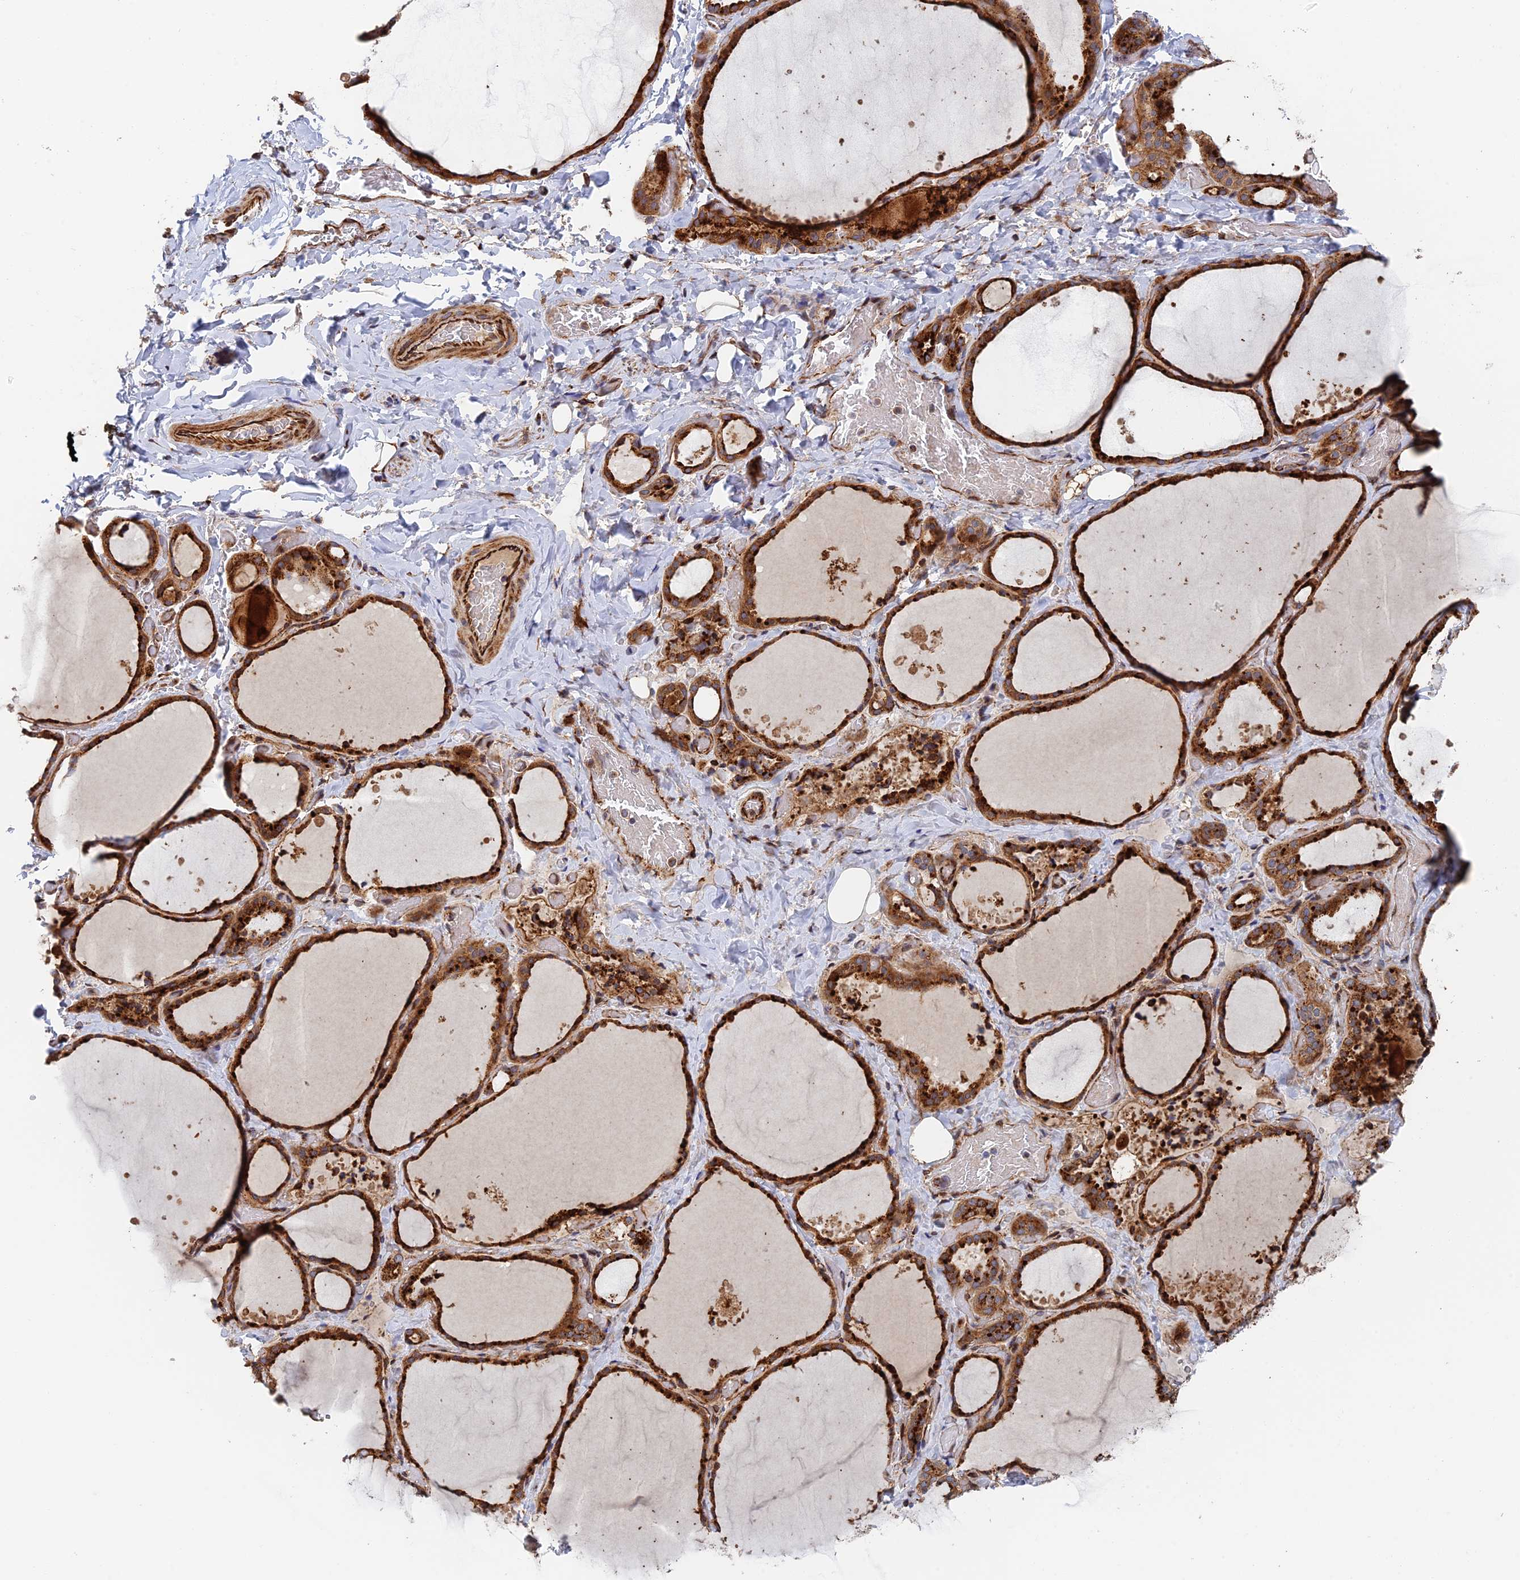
{"staining": {"intensity": "strong", "quantity": ">75%", "location": "cytoplasmic/membranous"}, "tissue": "thyroid gland", "cell_type": "Glandular cells", "image_type": "normal", "snomed": [{"axis": "morphology", "description": "Normal tissue, NOS"}, {"axis": "topography", "description": "Thyroid gland"}], "caption": "Immunohistochemistry (IHC) (DAB) staining of benign thyroid gland reveals strong cytoplasmic/membranous protein expression in approximately >75% of glandular cells. (Stains: DAB (3,3'-diaminobenzidine) in brown, nuclei in blue, Microscopy: brightfield microscopy at high magnification).", "gene": "PPP2R3C", "patient": {"sex": "female", "age": 44}}